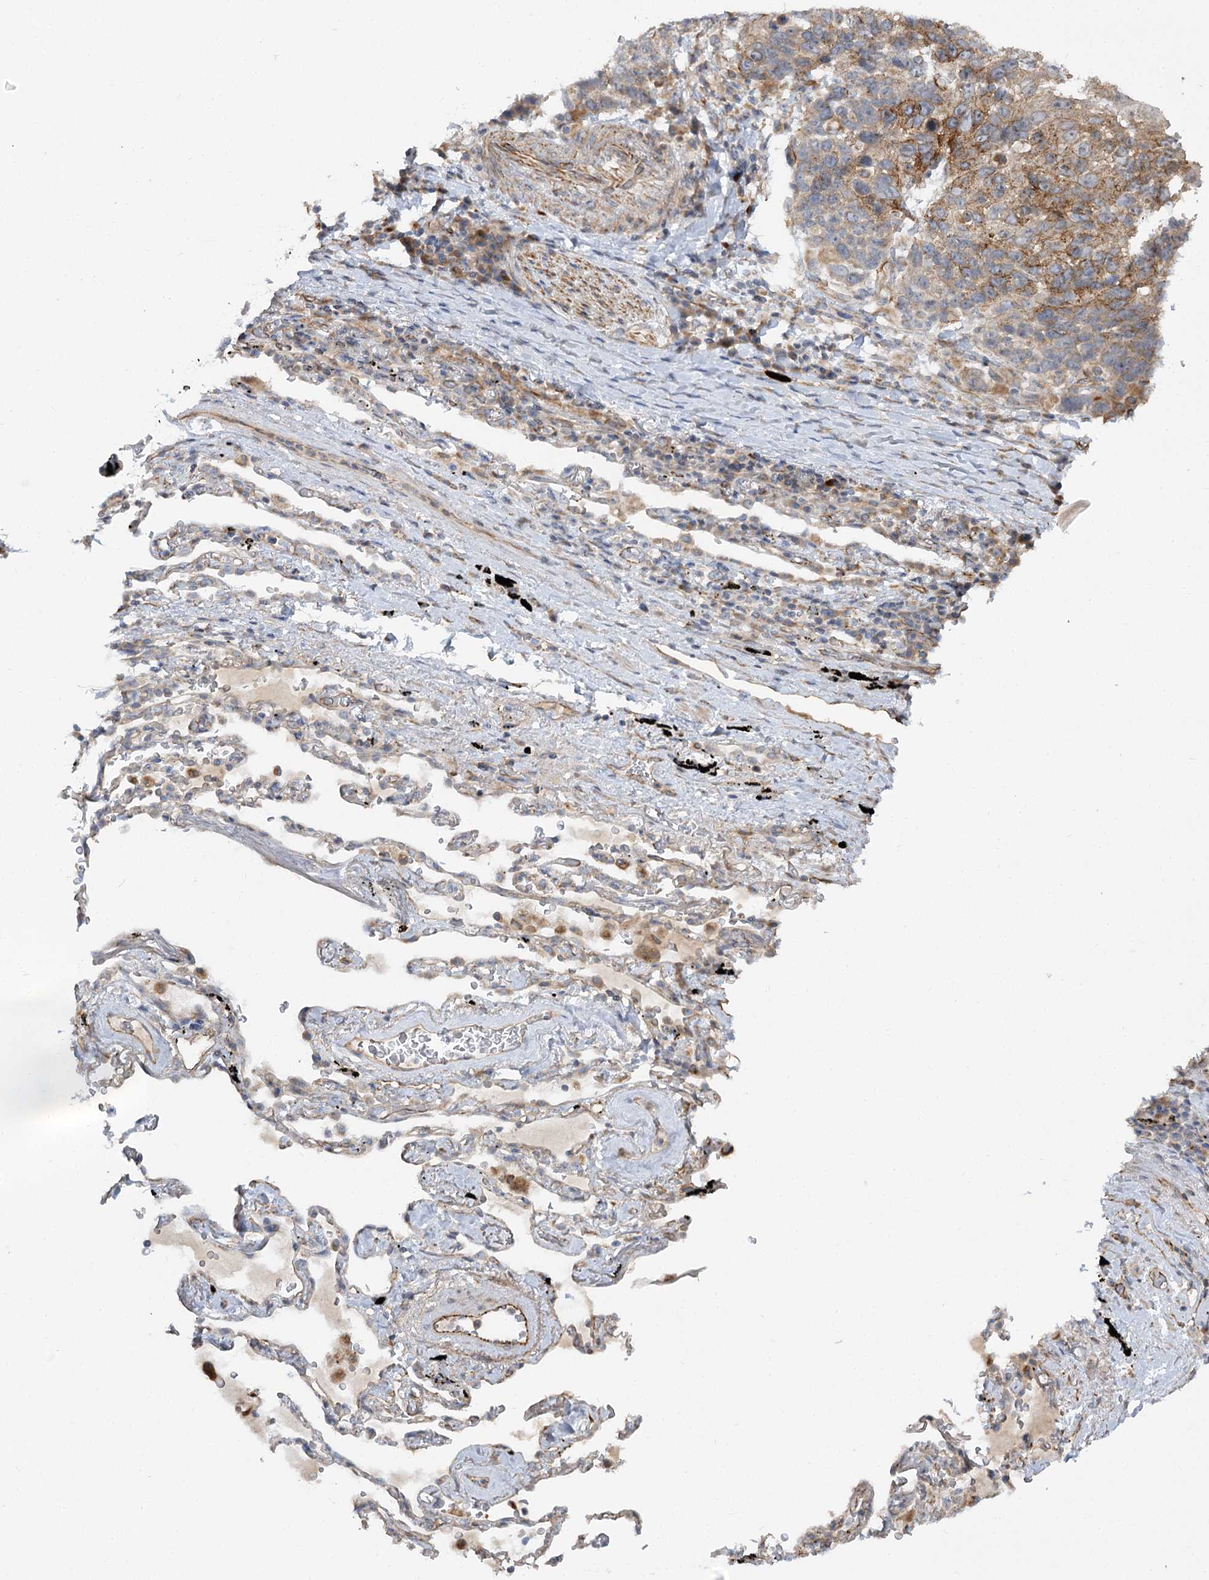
{"staining": {"intensity": "moderate", "quantity": ">75%", "location": "cytoplasmic/membranous"}, "tissue": "lung cancer", "cell_type": "Tumor cells", "image_type": "cancer", "snomed": [{"axis": "morphology", "description": "Squamous cell carcinoma, NOS"}, {"axis": "topography", "description": "Lung"}], "caption": "This is a micrograph of immunohistochemistry (IHC) staining of lung squamous cell carcinoma, which shows moderate staining in the cytoplasmic/membranous of tumor cells.", "gene": "KIAA0825", "patient": {"sex": "male", "age": 66}}